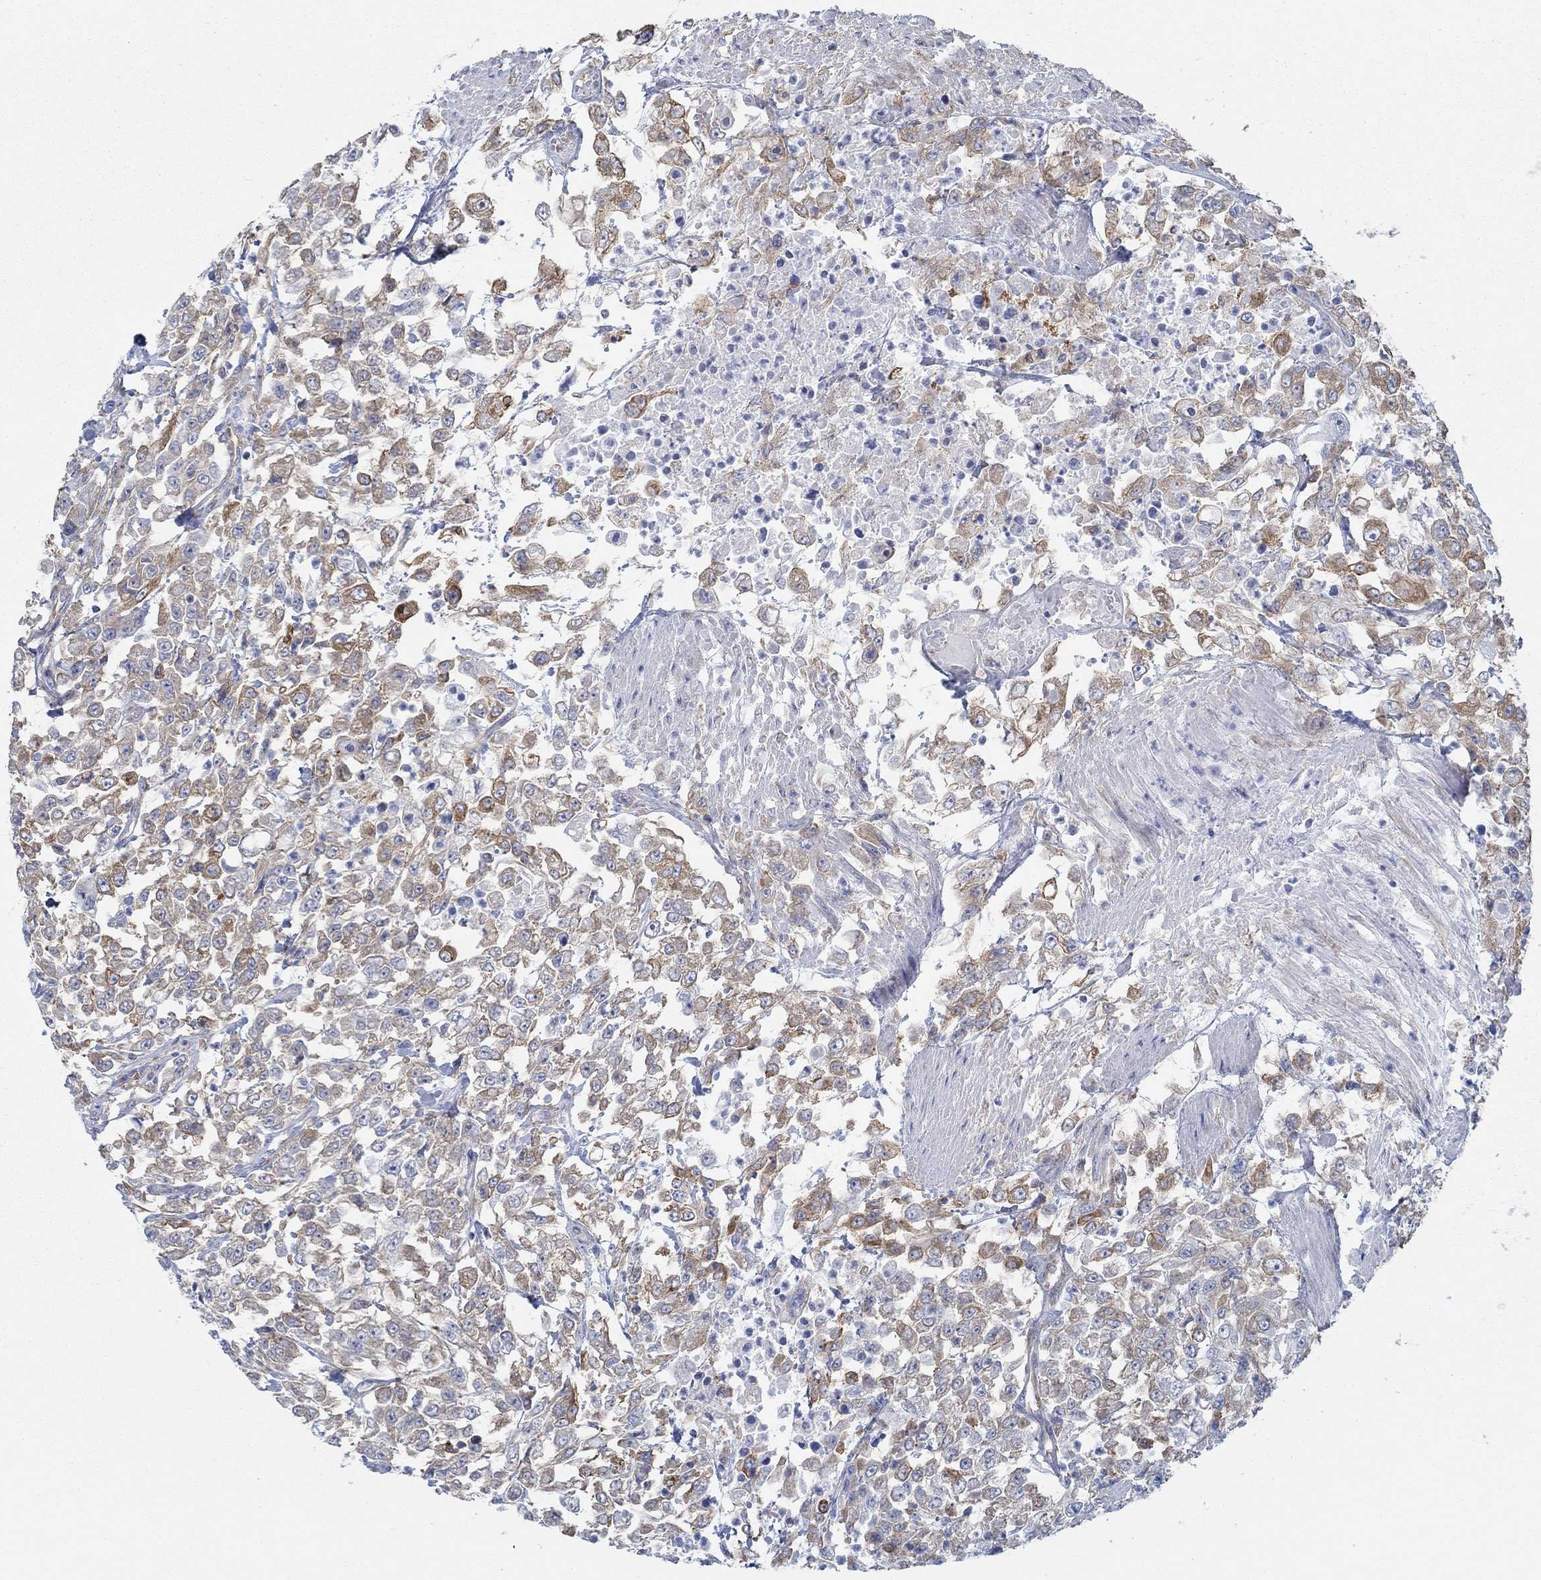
{"staining": {"intensity": "moderate", "quantity": ">75%", "location": "cytoplasmic/membranous"}, "tissue": "urothelial cancer", "cell_type": "Tumor cells", "image_type": "cancer", "snomed": [{"axis": "morphology", "description": "Urothelial carcinoma, High grade"}, {"axis": "topography", "description": "Urinary bladder"}], "caption": "Human urothelial cancer stained for a protein (brown) displays moderate cytoplasmic/membranous positive expression in approximately >75% of tumor cells.", "gene": "SPAG9", "patient": {"sex": "male", "age": 46}}